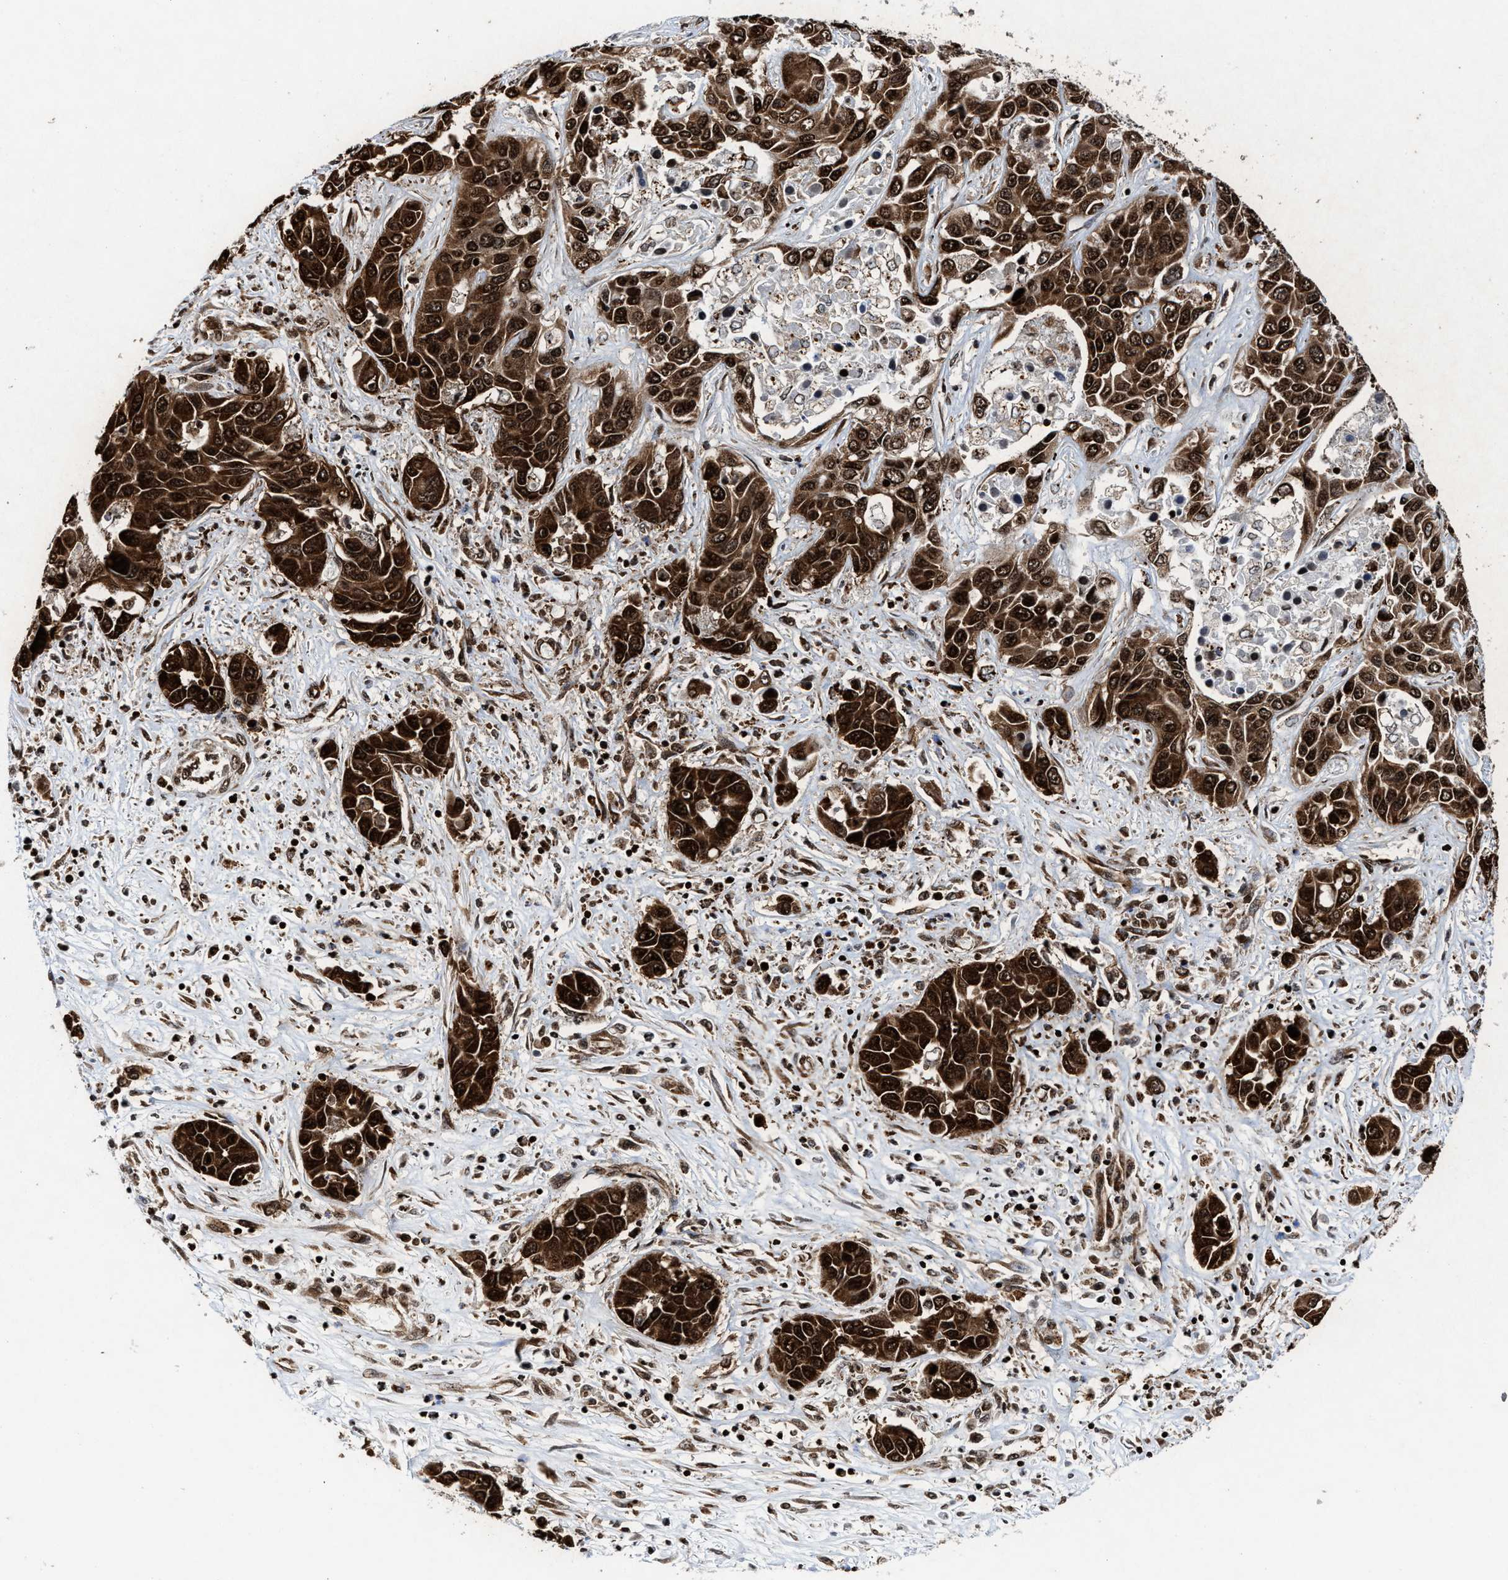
{"staining": {"intensity": "strong", "quantity": ">75%", "location": "cytoplasmic/membranous,nuclear"}, "tissue": "liver cancer", "cell_type": "Tumor cells", "image_type": "cancer", "snomed": [{"axis": "morphology", "description": "Cholangiocarcinoma"}, {"axis": "topography", "description": "Liver"}], "caption": "The micrograph shows staining of liver cancer, revealing strong cytoplasmic/membranous and nuclear protein positivity (brown color) within tumor cells.", "gene": "ALYREF", "patient": {"sex": "female", "age": 52}}